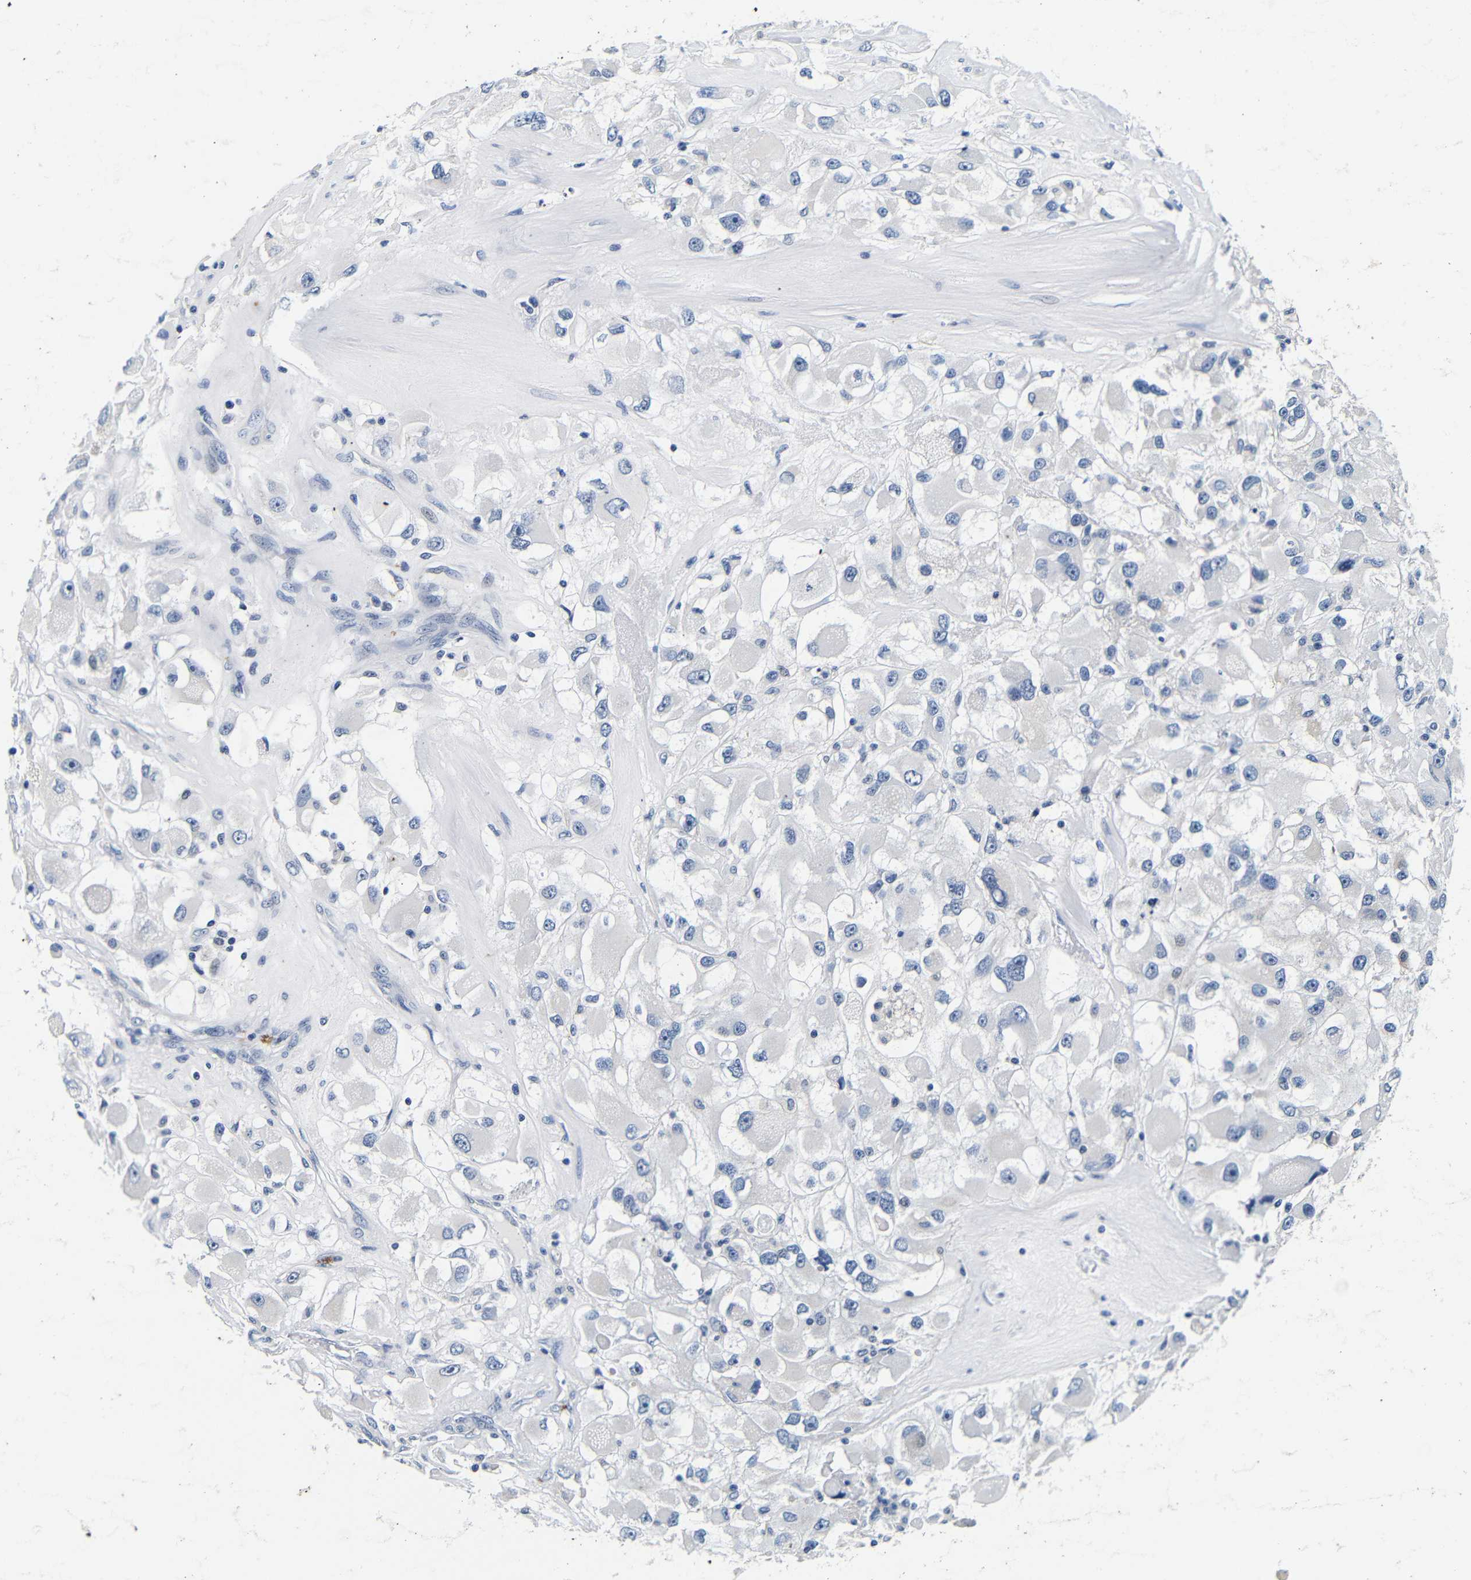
{"staining": {"intensity": "negative", "quantity": "none", "location": "none"}, "tissue": "renal cancer", "cell_type": "Tumor cells", "image_type": "cancer", "snomed": [{"axis": "morphology", "description": "Adenocarcinoma, NOS"}, {"axis": "topography", "description": "Kidney"}], "caption": "This is a photomicrograph of immunohistochemistry (IHC) staining of renal adenocarcinoma, which shows no expression in tumor cells.", "gene": "GP1BA", "patient": {"sex": "female", "age": 52}}